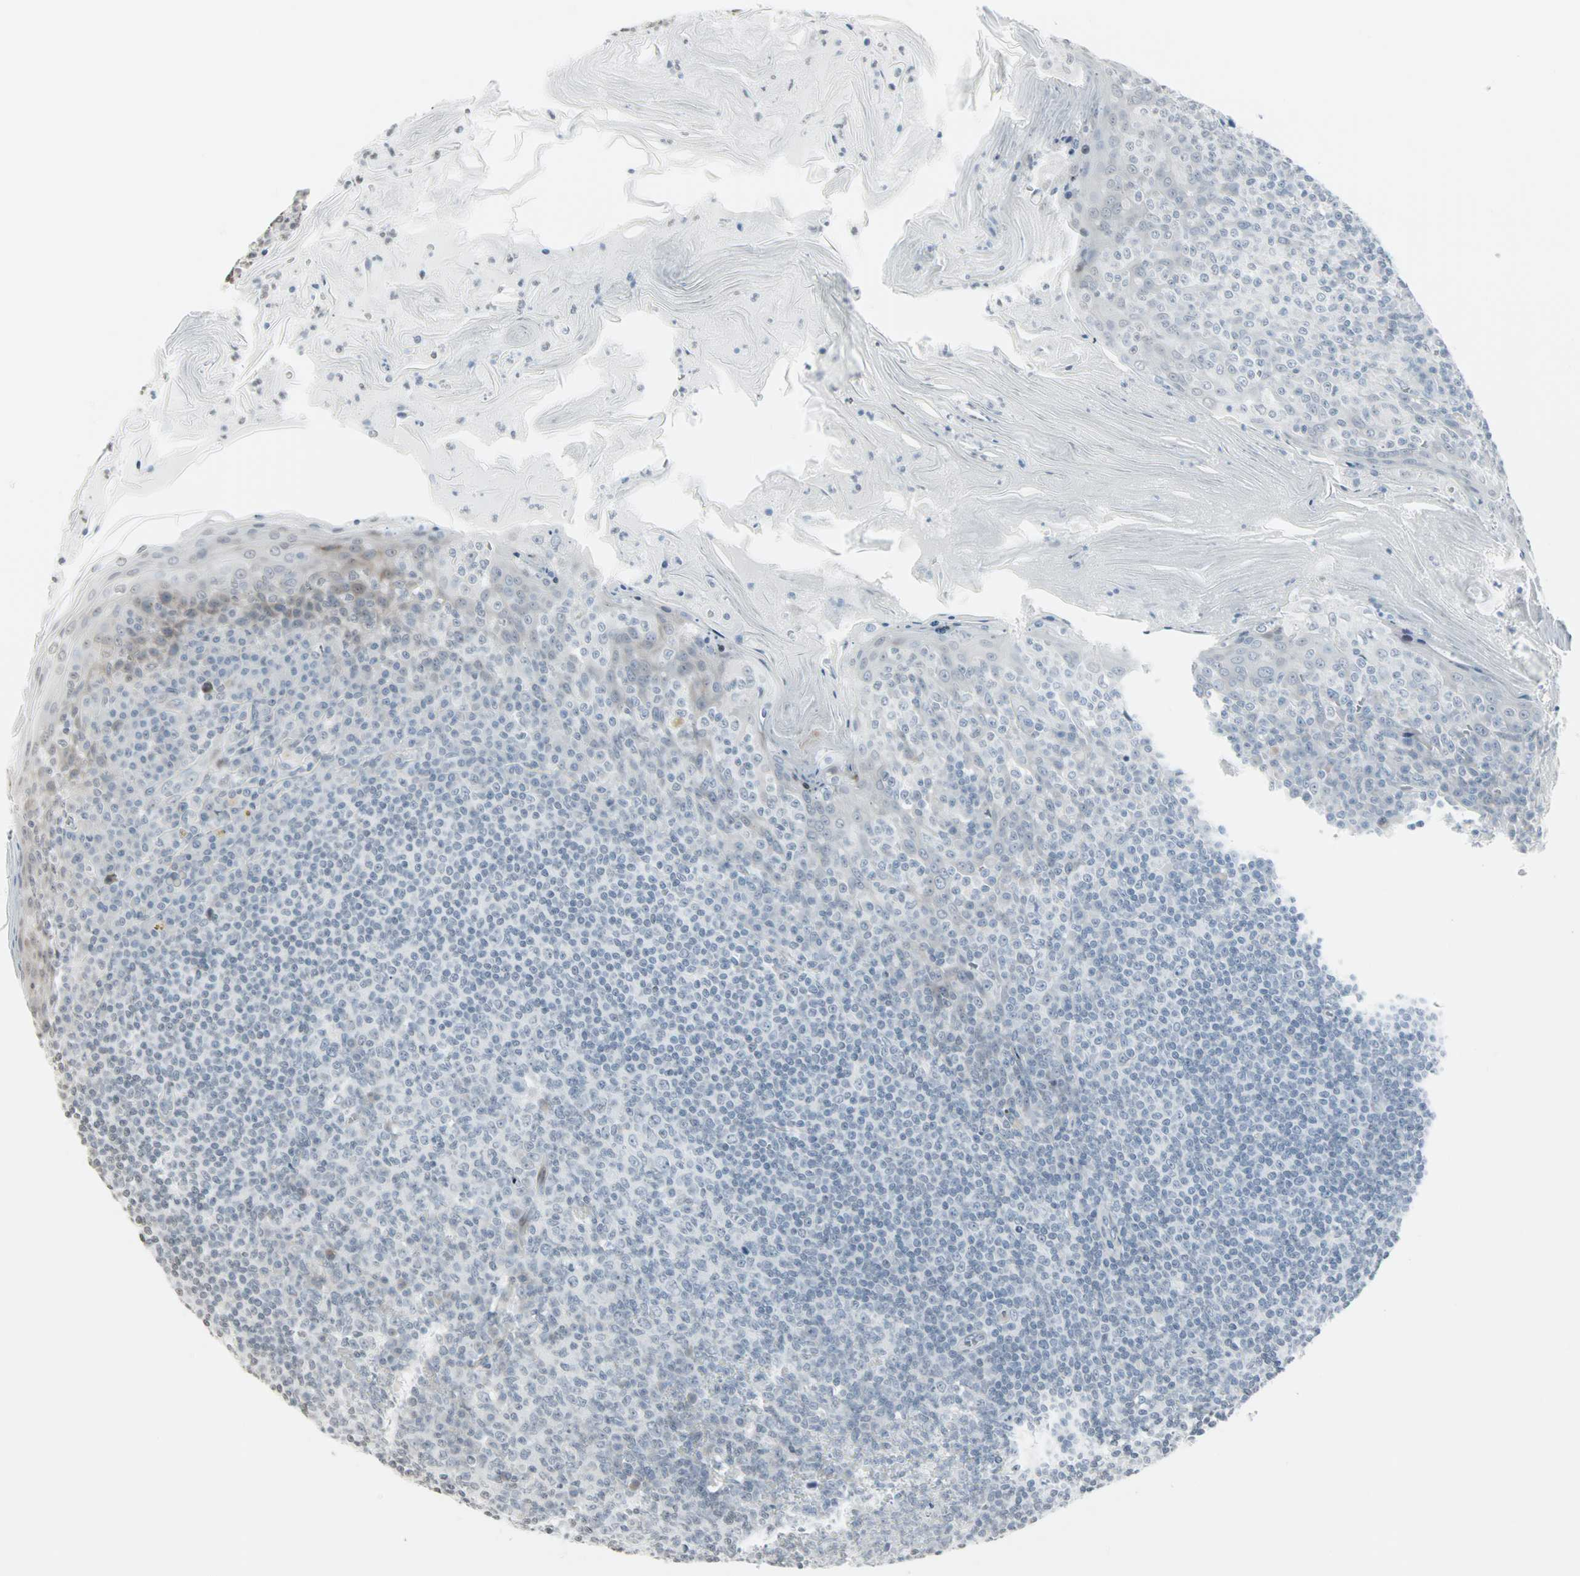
{"staining": {"intensity": "negative", "quantity": "none", "location": "none"}, "tissue": "tonsil", "cell_type": "Germinal center cells", "image_type": "normal", "snomed": [{"axis": "morphology", "description": "Normal tissue, NOS"}, {"axis": "topography", "description": "Tonsil"}], "caption": "This is an immunohistochemistry photomicrograph of unremarkable human tonsil. There is no positivity in germinal center cells.", "gene": "CBLC", "patient": {"sex": "male", "age": 31}}